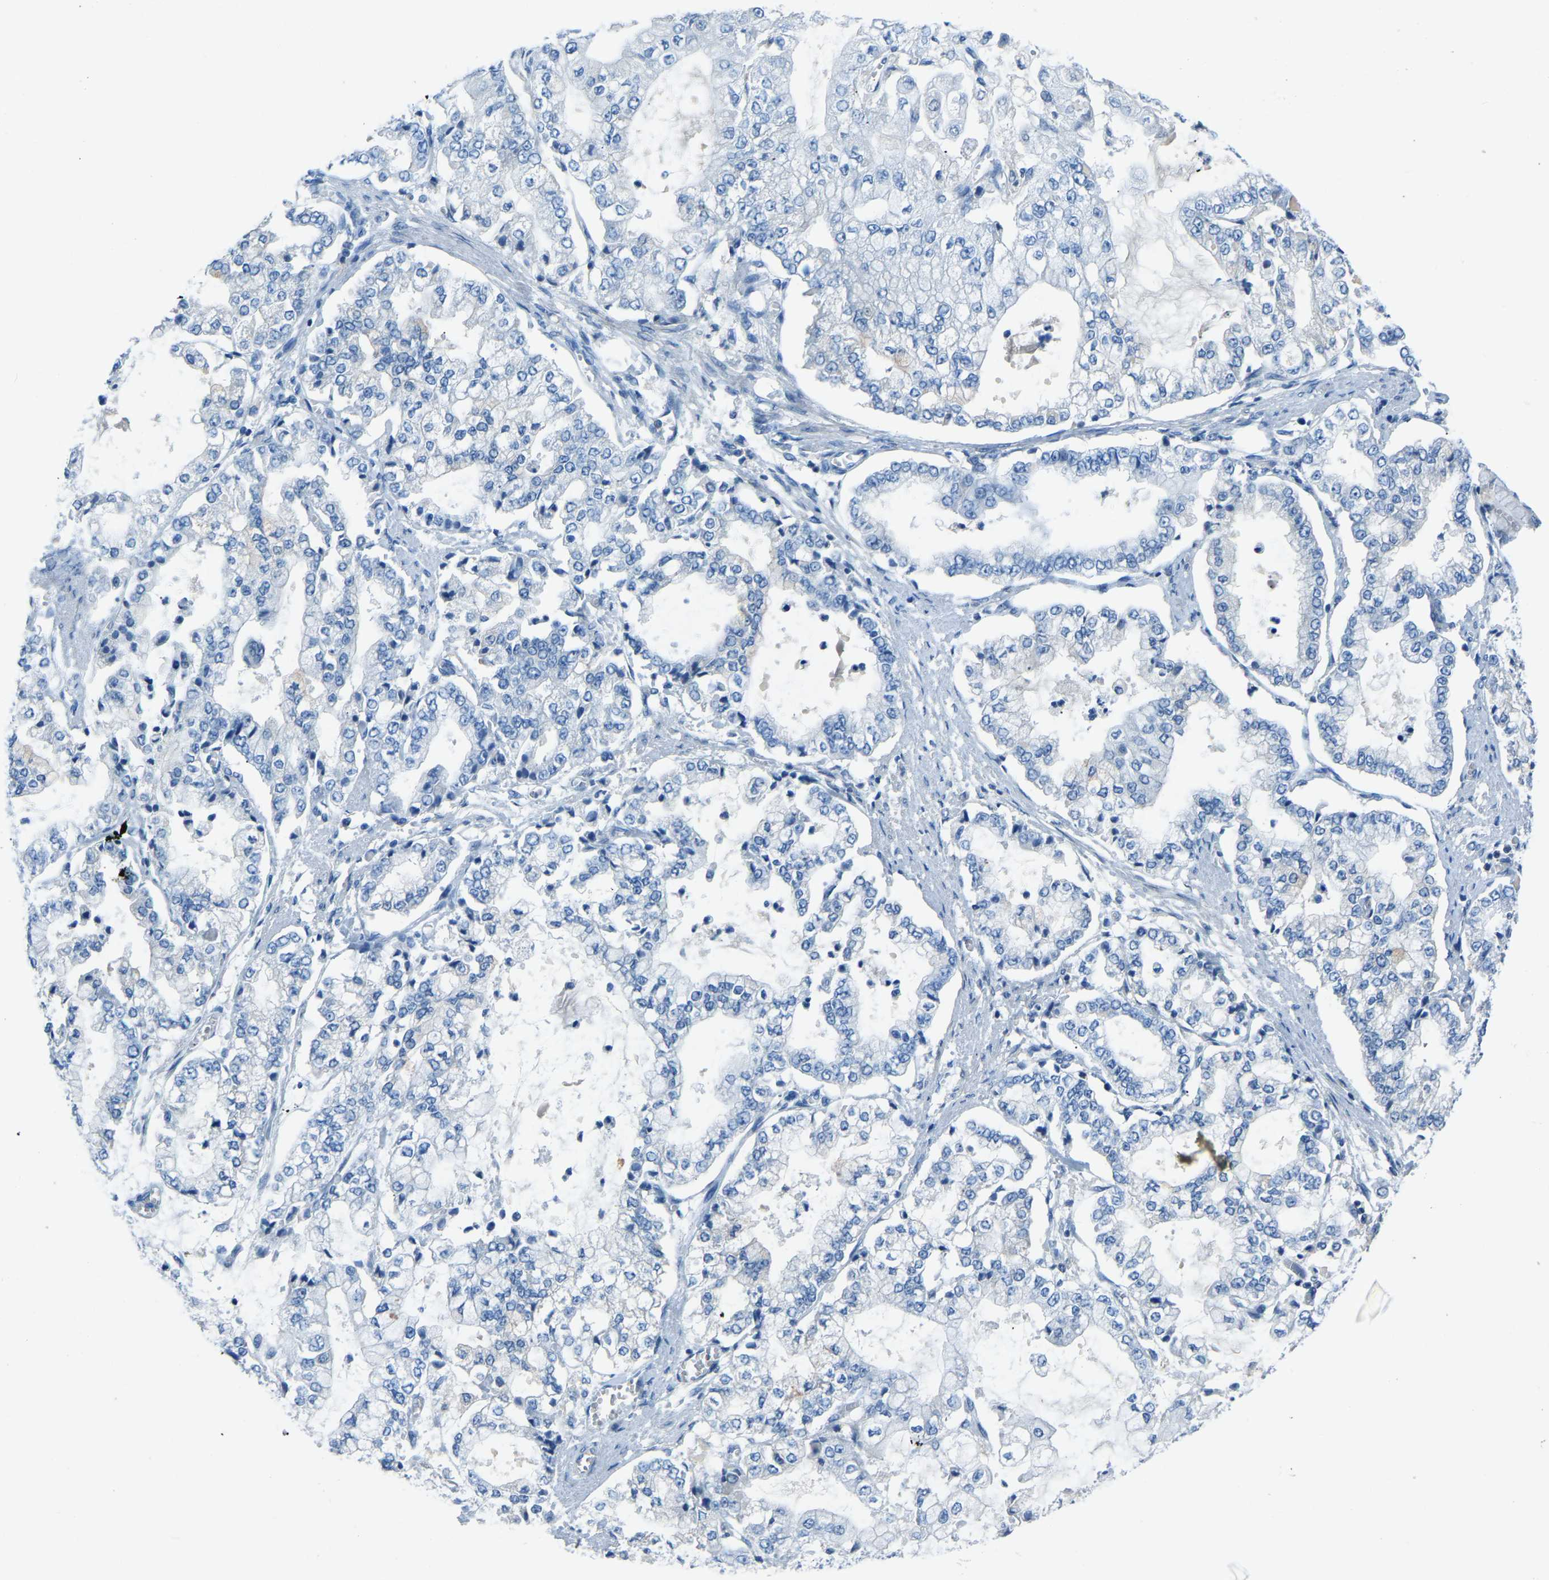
{"staining": {"intensity": "negative", "quantity": "none", "location": "none"}, "tissue": "stomach cancer", "cell_type": "Tumor cells", "image_type": "cancer", "snomed": [{"axis": "morphology", "description": "Adenocarcinoma, NOS"}, {"axis": "topography", "description": "Stomach"}], "caption": "Immunohistochemistry (IHC) micrograph of human adenocarcinoma (stomach) stained for a protein (brown), which exhibits no positivity in tumor cells.", "gene": "XIRP1", "patient": {"sex": "male", "age": 76}}